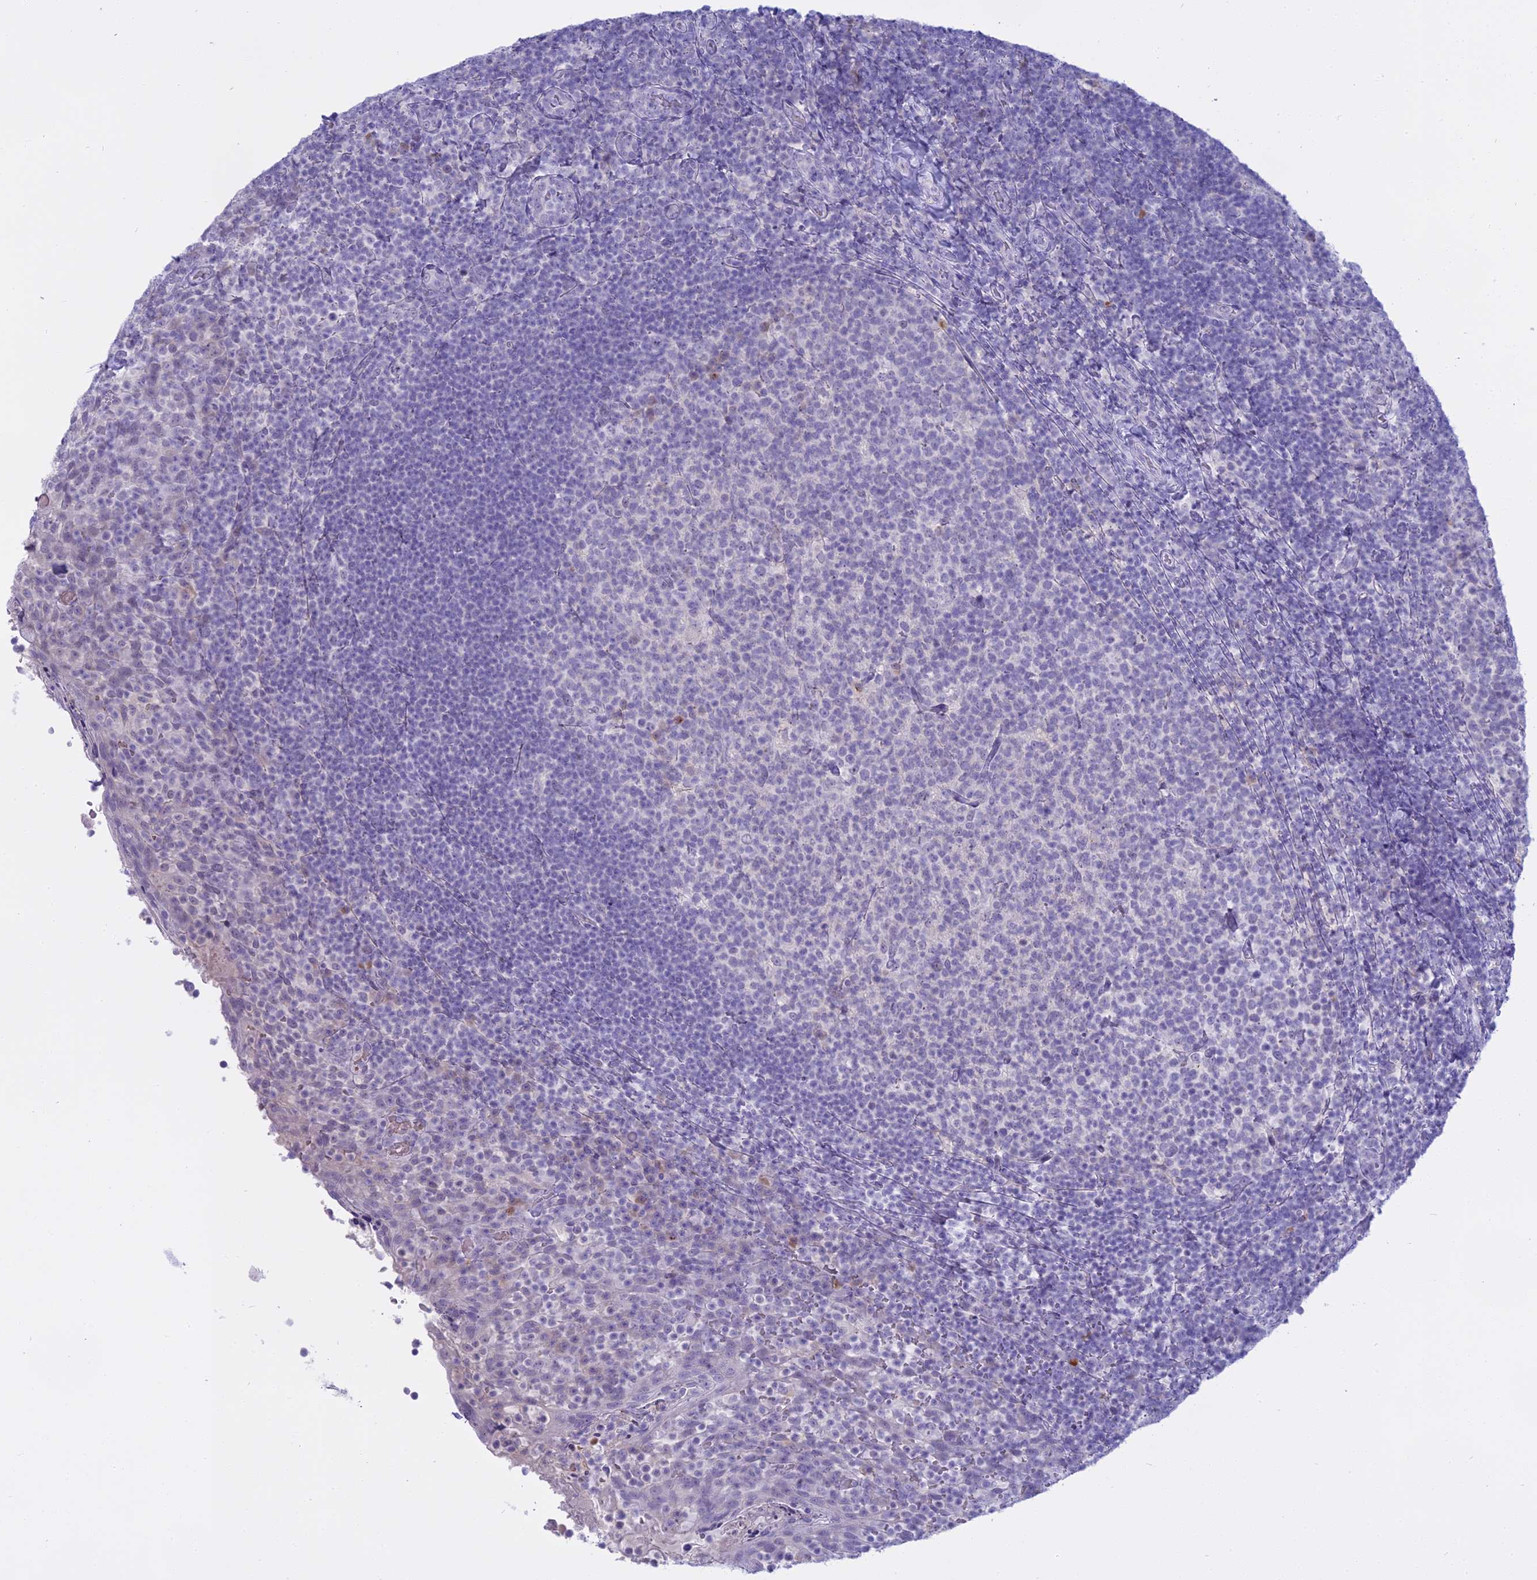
{"staining": {"intensity": "negative", "quantity": "none", "location": "none"}, "tissue": "tonsil", "cell_type": "Germinal center cells", "image_type": "normal", "snomed": [{"axis": "morphology", "description": "Normal tissue, NOS"}, {"axis": "topography", "description": "Tonsil"}], "caption": "An IHC image of unremarkable tonsil is shown. There is no staining in germinal center cells of tonsil.", "gene": "OSTN", "patient": {"sex": "female", "age": 10}}